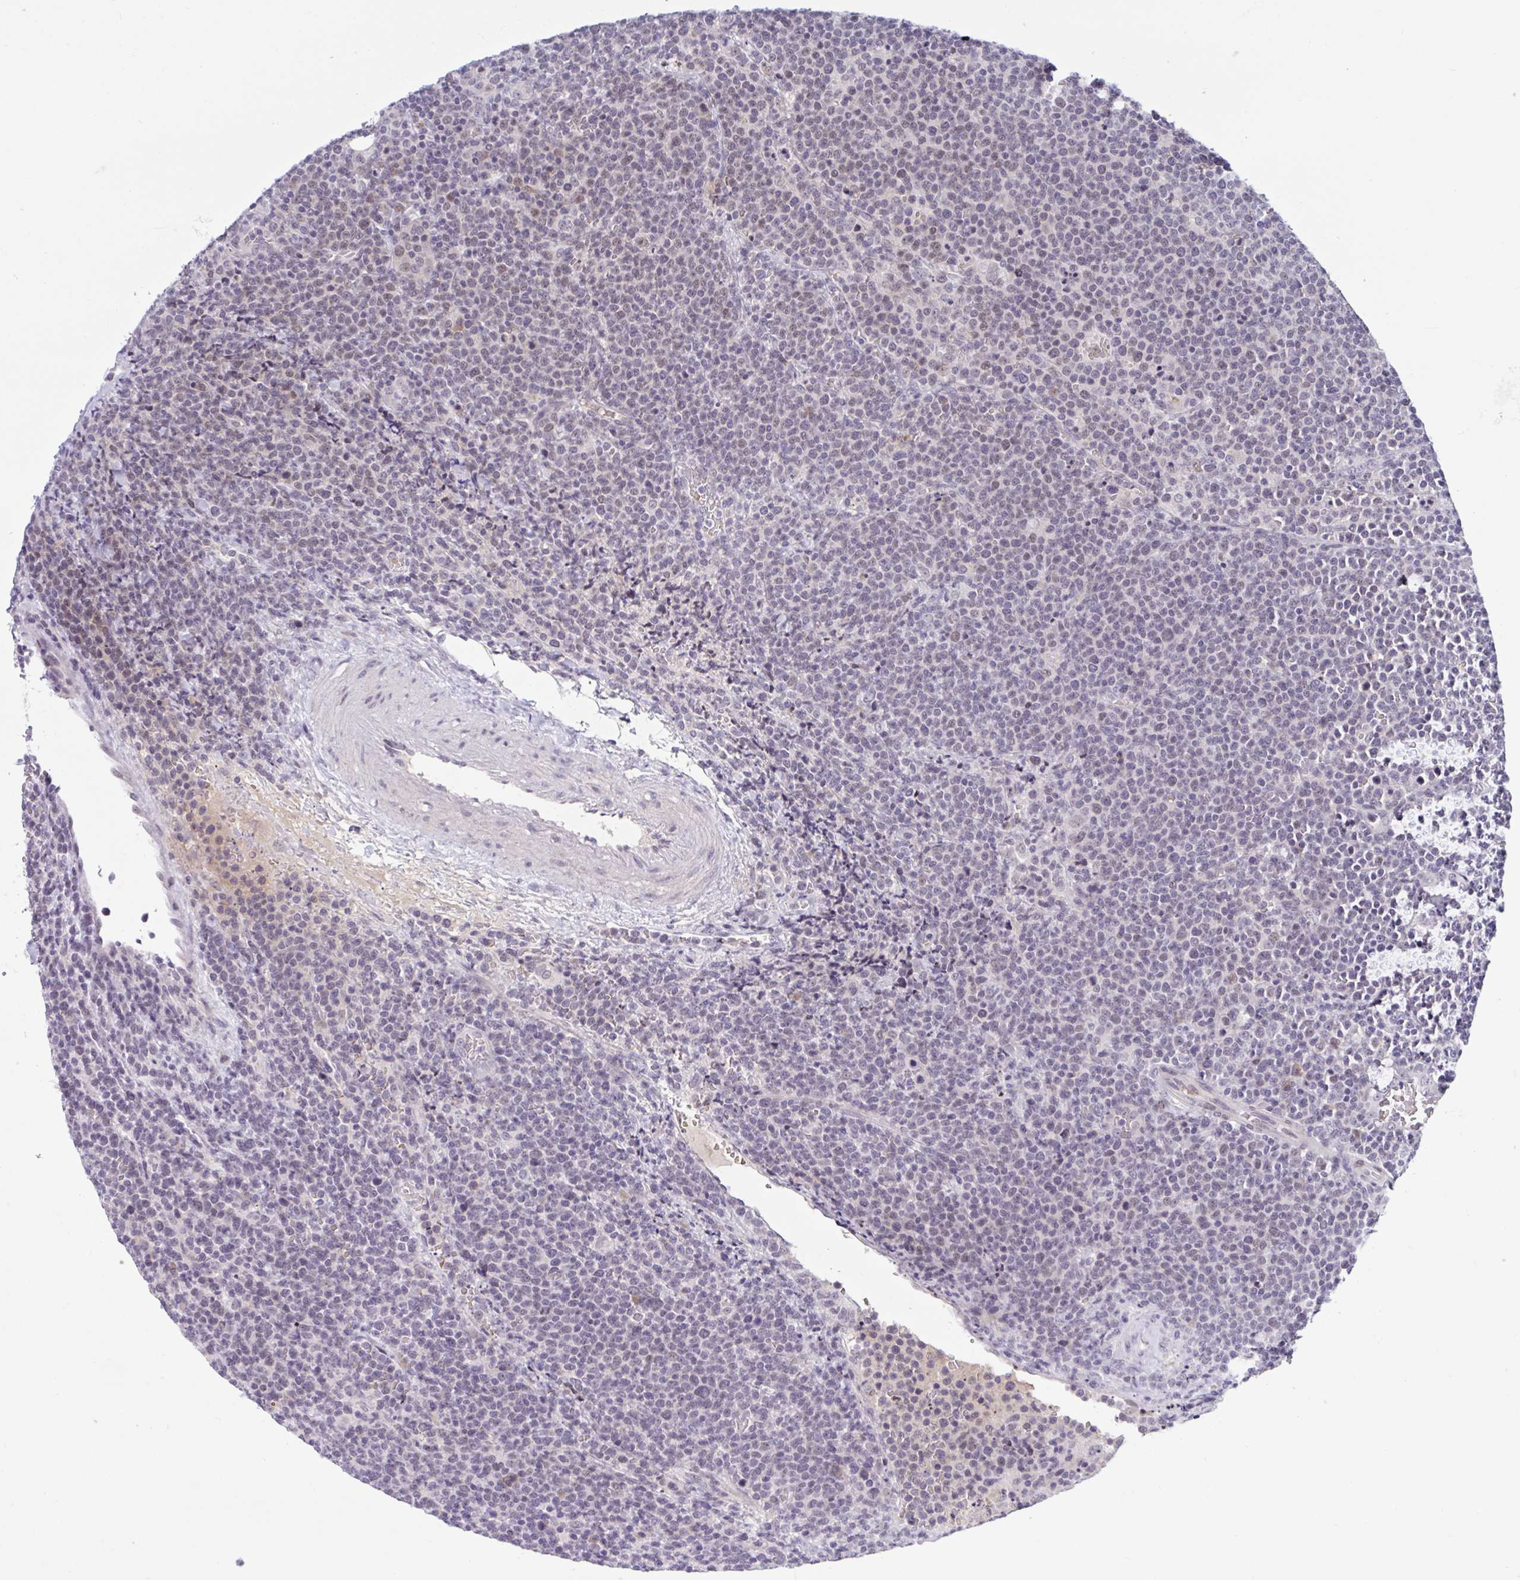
{"staining": {"intensity": "negative", "quantity": "none", "location": "none"}, "tissue": "lymphoma", "cell_type": "Tumor cells", "image_type": "cancer", "snomed": [{"axis": "morphology", "description": "Malignant lymphoma, non-Hodgkin's type, High grade"}, {"axis": "topography", "description": "Lymph node"}], "caption": "Tumor cells show no significant positivity in lymphoma.", "gene": "CNGB3", "patient": {"sex": "male", "age": 61}}